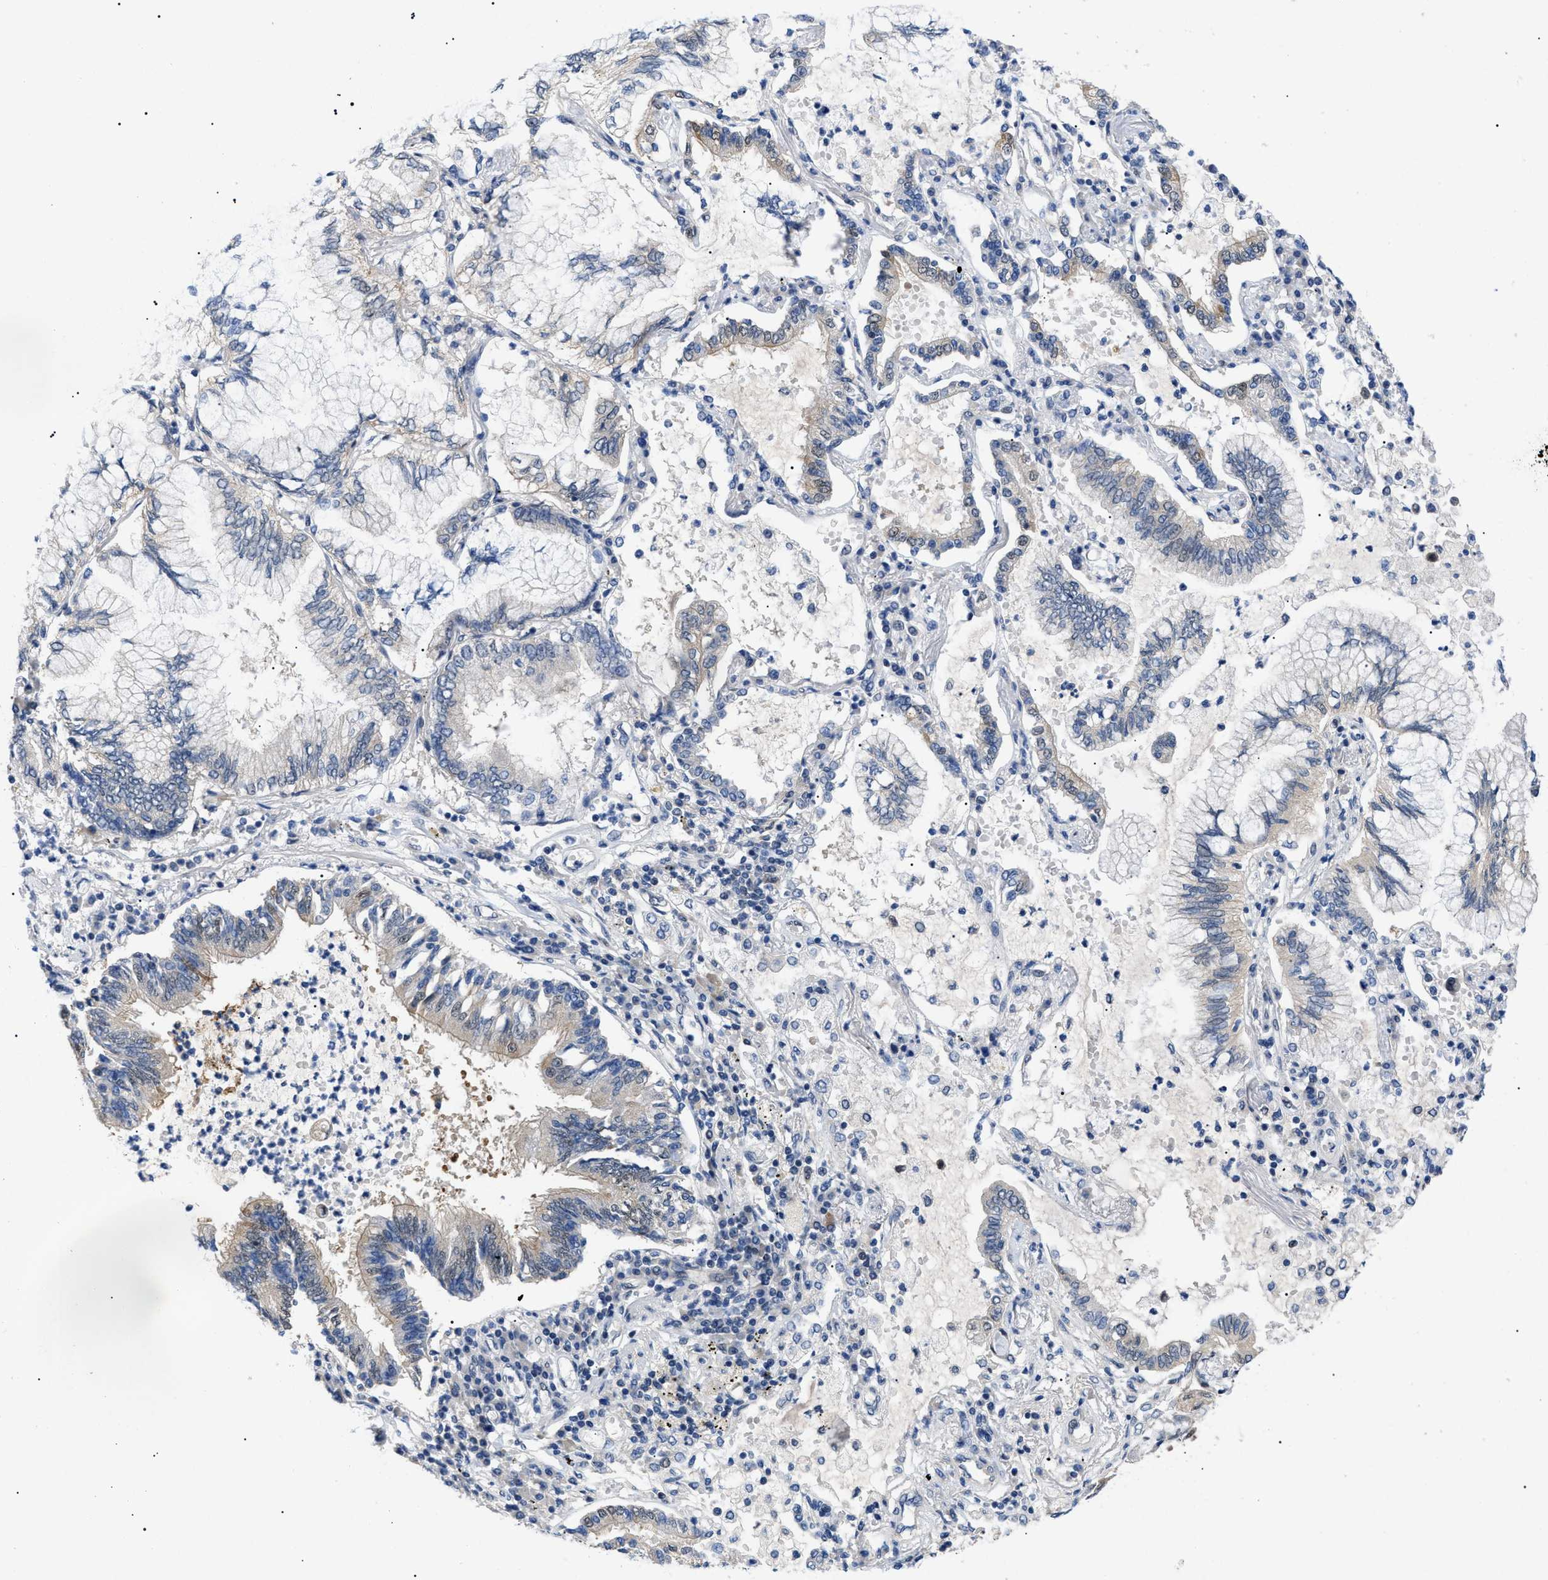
{"staining": {"intensity": "weak", "quantity": "<25%", "location": "cytoplasmic/membranous,nuclear"}, "tissue": "lung cancer", "cell_type": "Tumor cells", "image_type": "cancer", "snomed": [{"axis": "morphology", "description": "Normal tissue, NOS"}, {"axis": "morphology", "description": "Adenocarcinoma, NOS"}, {"axis": "topography", "description": "Bronchus"}, {"axis": "topography", "description": "Lung"}], "caption": "Human lung adenocarcinoma stained for a protein using immunohistochemistry (IHC) demonstrates no expression in tumor cells.", "gene": "GARRE1", "patient": {"sex": "female", "age": 70}}